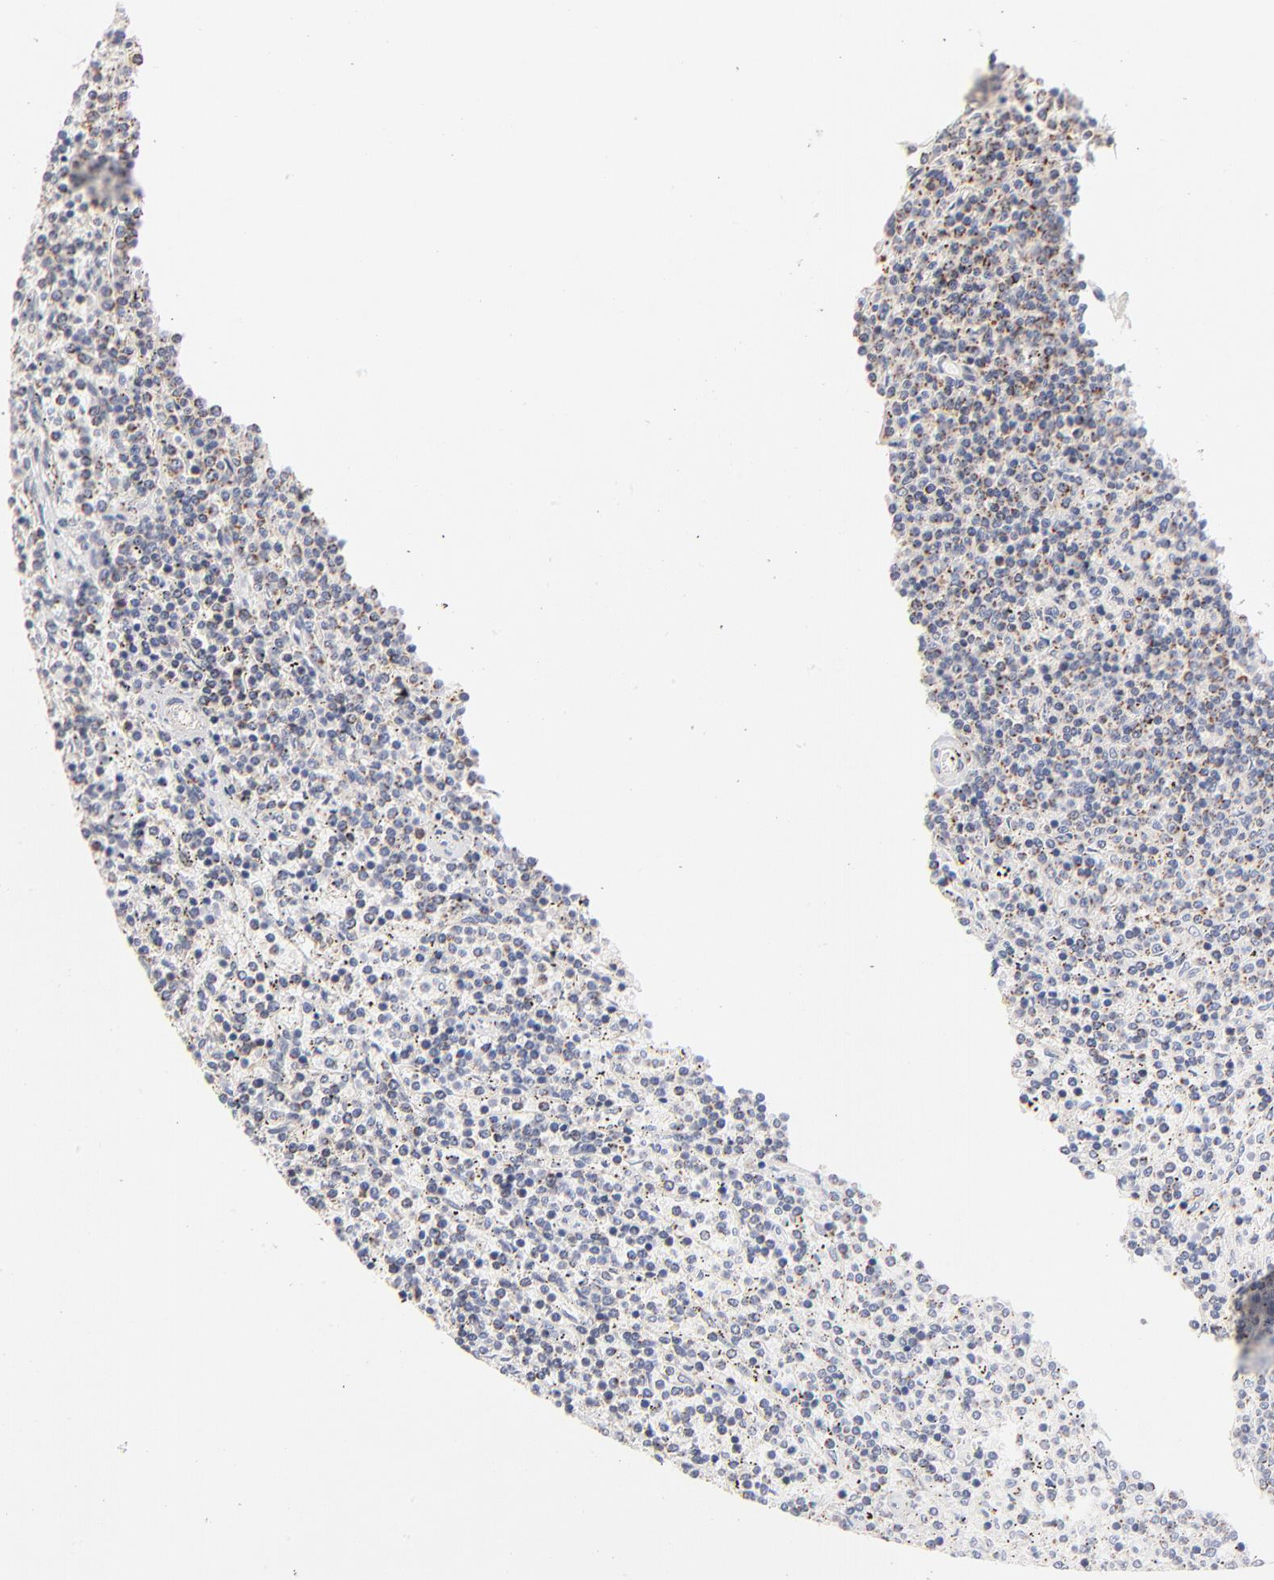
{"staining": {"intensity": "moderate", "quantity": "<25%", "location": "cytoplasmic/membranous"}, "tissue": "lymphoma", "cell_type": "Tumor cells", "image_type": "cancer", "snomed": [{"axis": "morphology", "description": "Malignant lymphoma, non-Hodgkin's type, Low grade"}, {"axis": "topography", "description": "Spleen"}], "caption": "Human lymphoma stained with a protein marker shows moderate staining in tumor cells.", "gene": "MRPL58", "patient": {"sex": "female", "age": 50}}